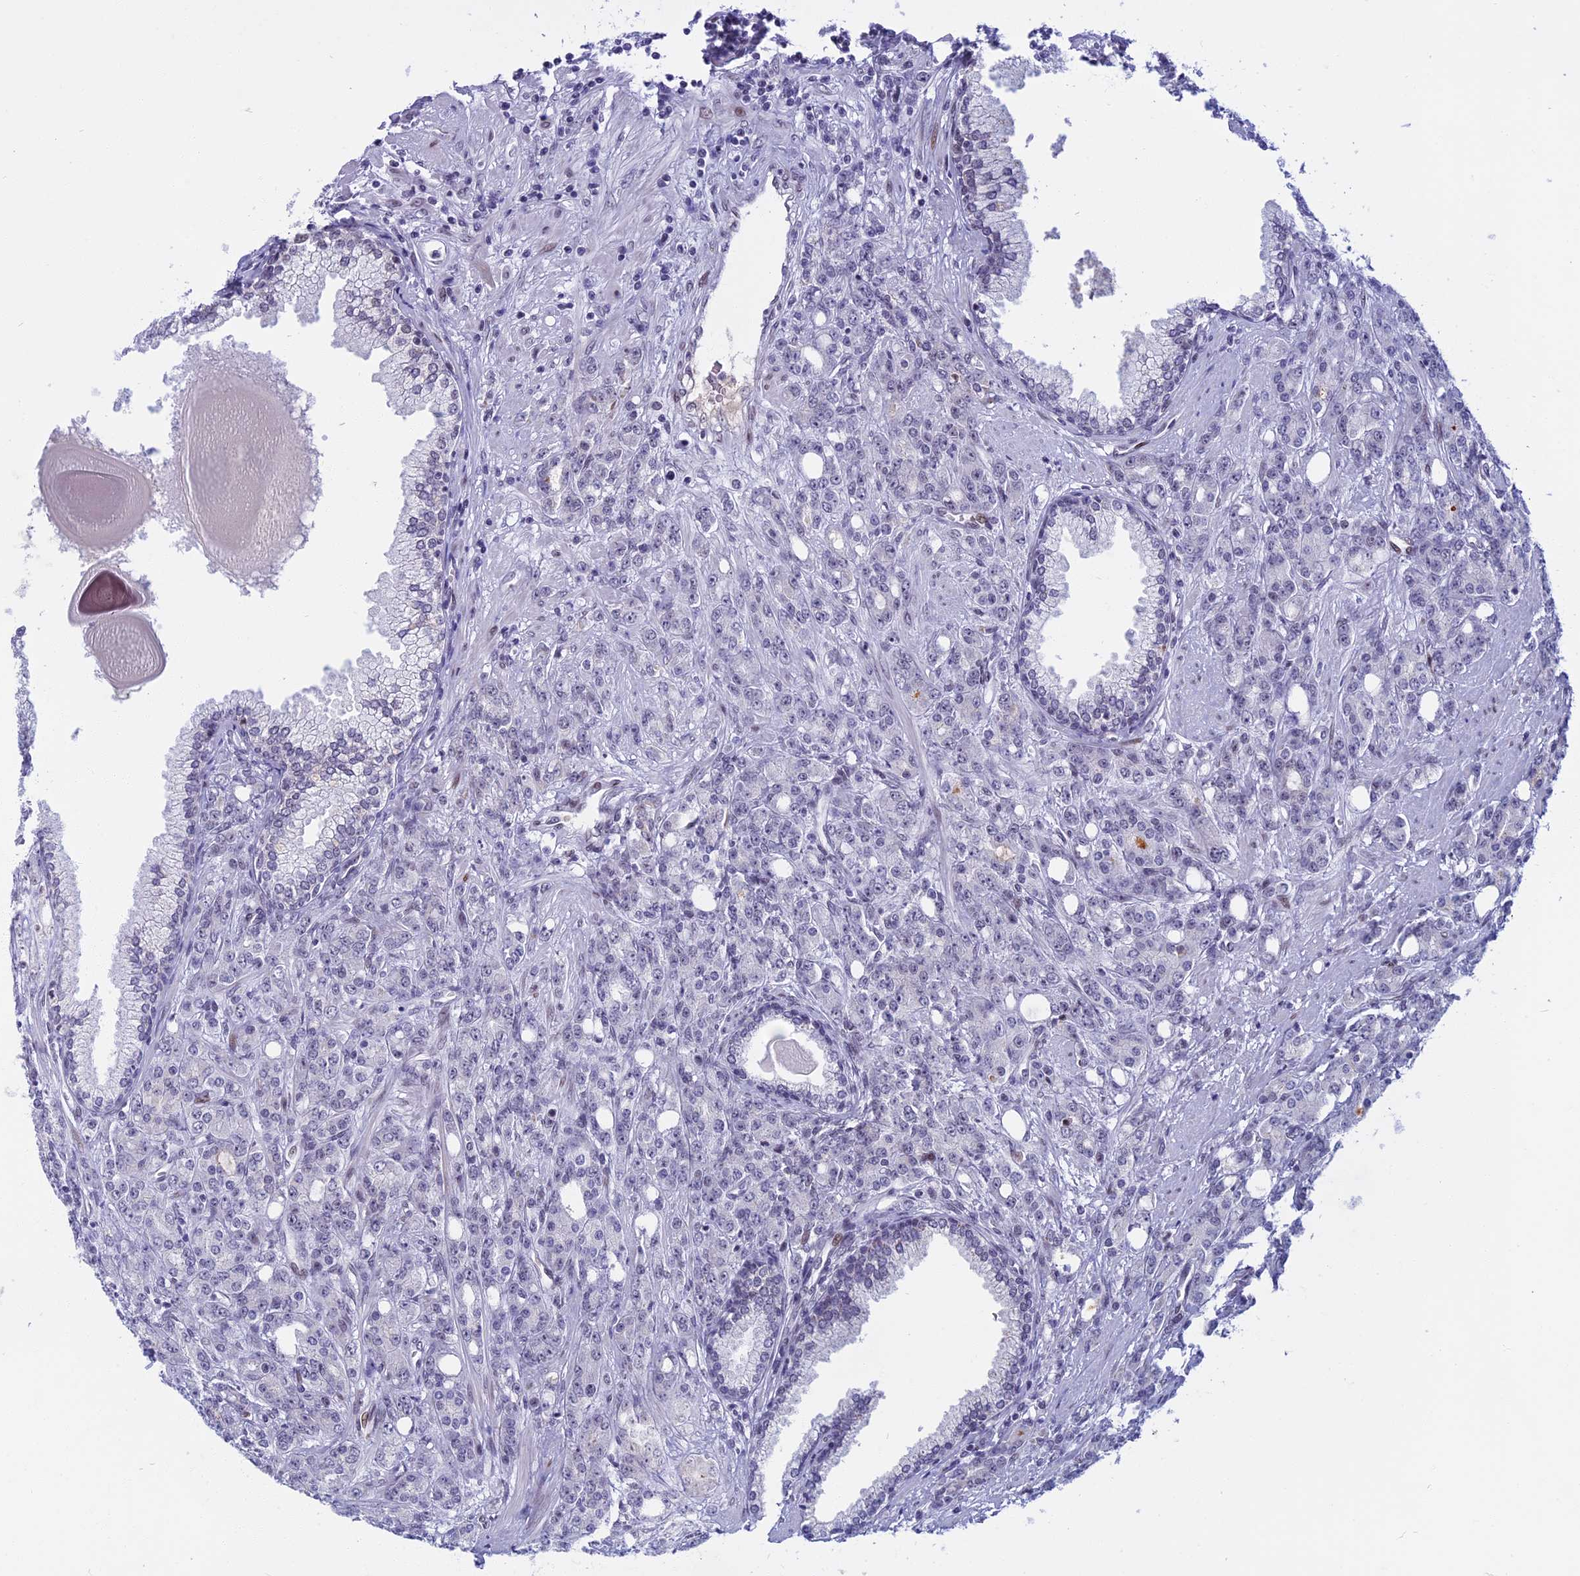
{"staining": {"intensity": "negative", "quantity": "none", "location": "none"}, "tissue": "prostate cancer", "cell_type": "Tumor cells", "image_type": "cancer", "snomed": [{"axis": "morphology", "description": "Adenocarcinoma, High grade"}, {"axis": "topography", "description": "Prostate"}], "caption": "IHC of human prostate high-grade adenocarcinoma exhibits no expression in tumor cells.", "gene": "CDC7", "patient": {"sex": "male", "age": 62}}